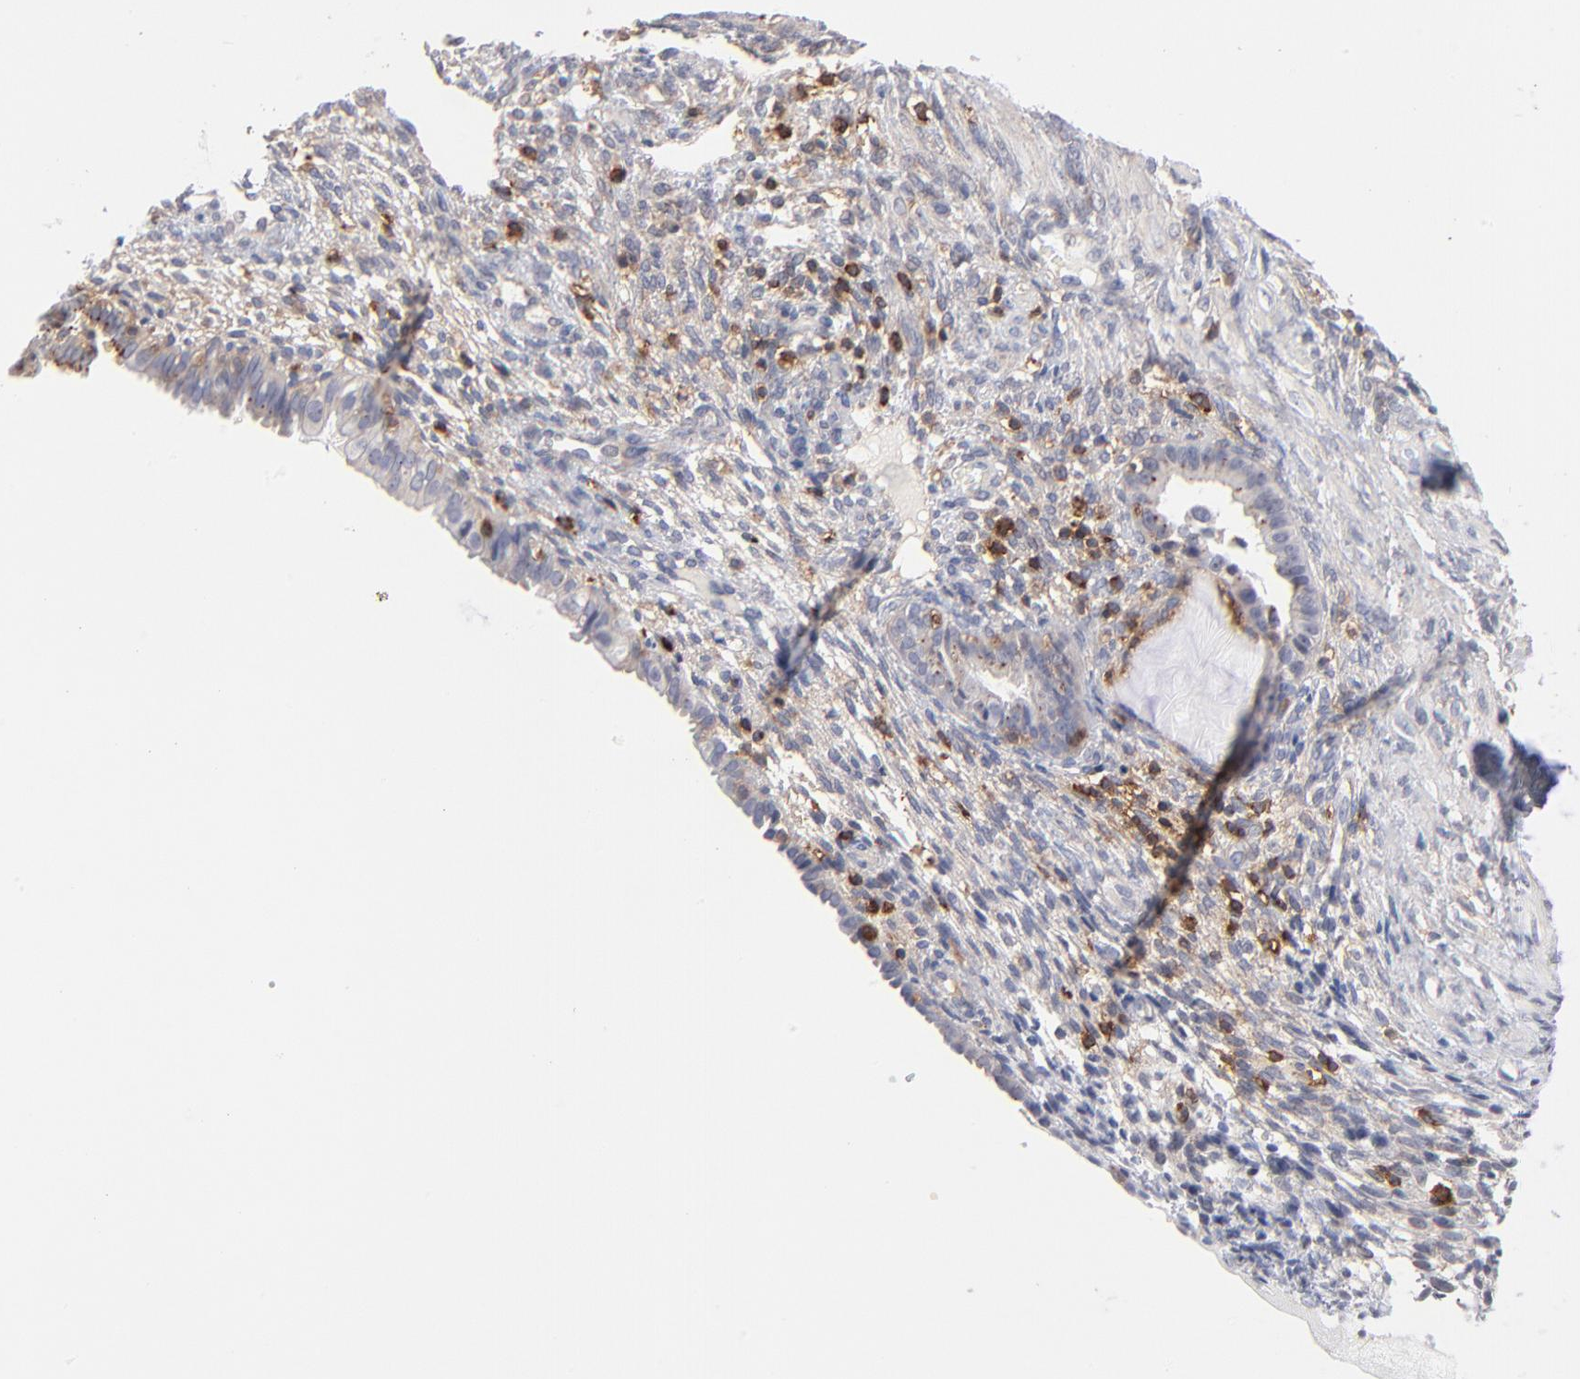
{"staining": {"intensity": "negative", "quantity": "none", "location": "none"}, "tissue": "endometrium", "cell_type": "Cells in endometrial stroma", "image_type": "normal", "snomed": [{"axis": "morphology", "description": "Normal tissue, NOS"}, {"axis": "topography", "description": "Endometrium"}], "caption": "The micrograph demonstrates no significant staining in cells in endometrial stroma of endometrium. The staining is performed using DAB brown chromogen with nuclei counter-stained in using hematoxylin.", "gene": "WIPF1", "patient": {"sex": "female", "age": 72}}